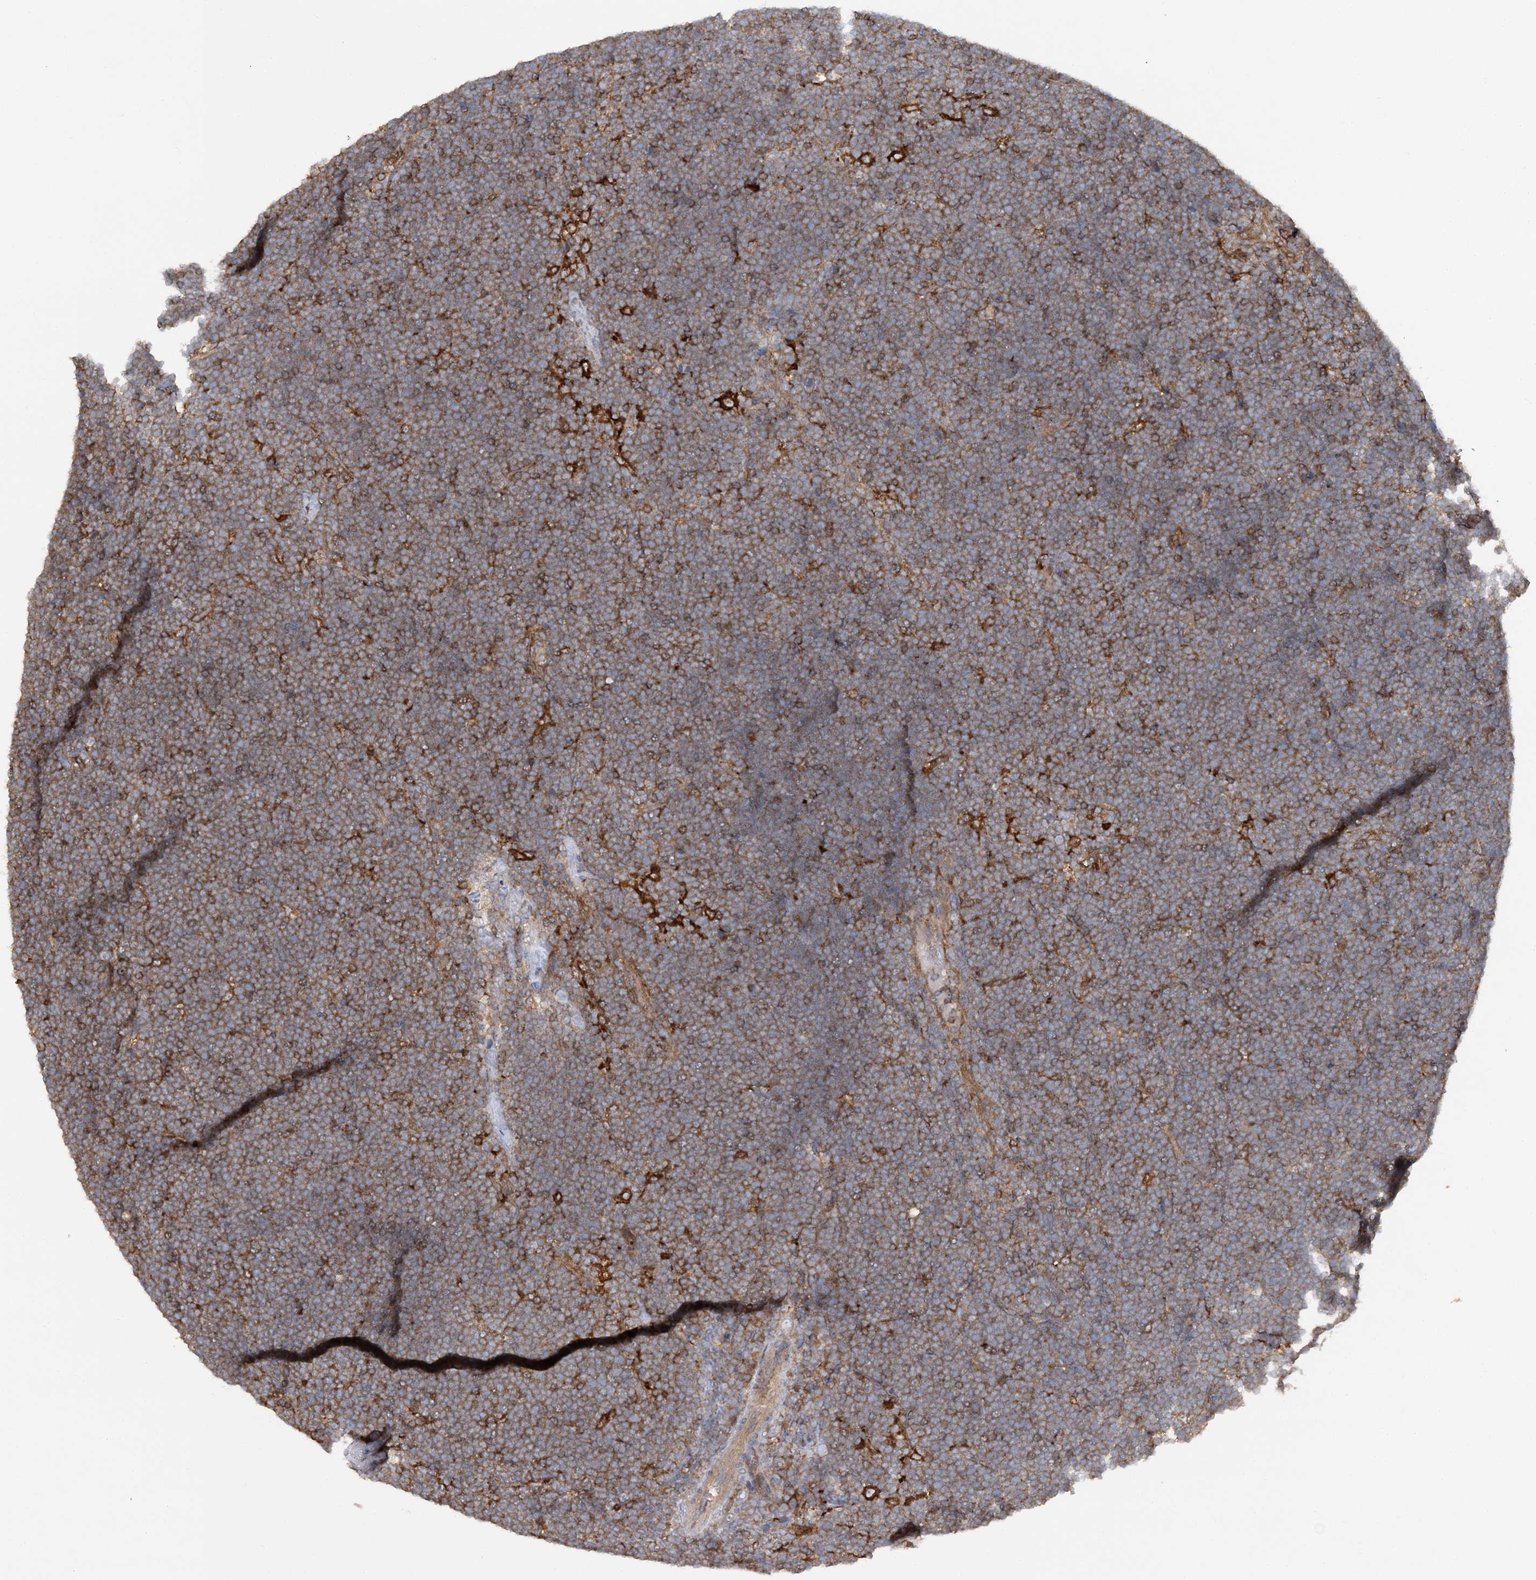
{"staining": {"intensity": "moderate", "quantity": "25%-75%", "location": "cytoplasmic/membranous"}, "tissue": "lymphoma", "cell_type": "Tumor cells", "image_type": "cancer", "snomed": [{"axis": "morphology", "description": "Malignant lymphoma, non-Hodgkin's type, High grade"}, {"axis": "topography", "description": "Lymph node"}], "caption": "DAB immunohistochemical staining of lymphoma exhibits moderate cytoplasmic/membranous protein expression in about 25%-75% of tumor cells.", "gene": "ACAP2", "patient": {"sex": "male", "age": 13}}